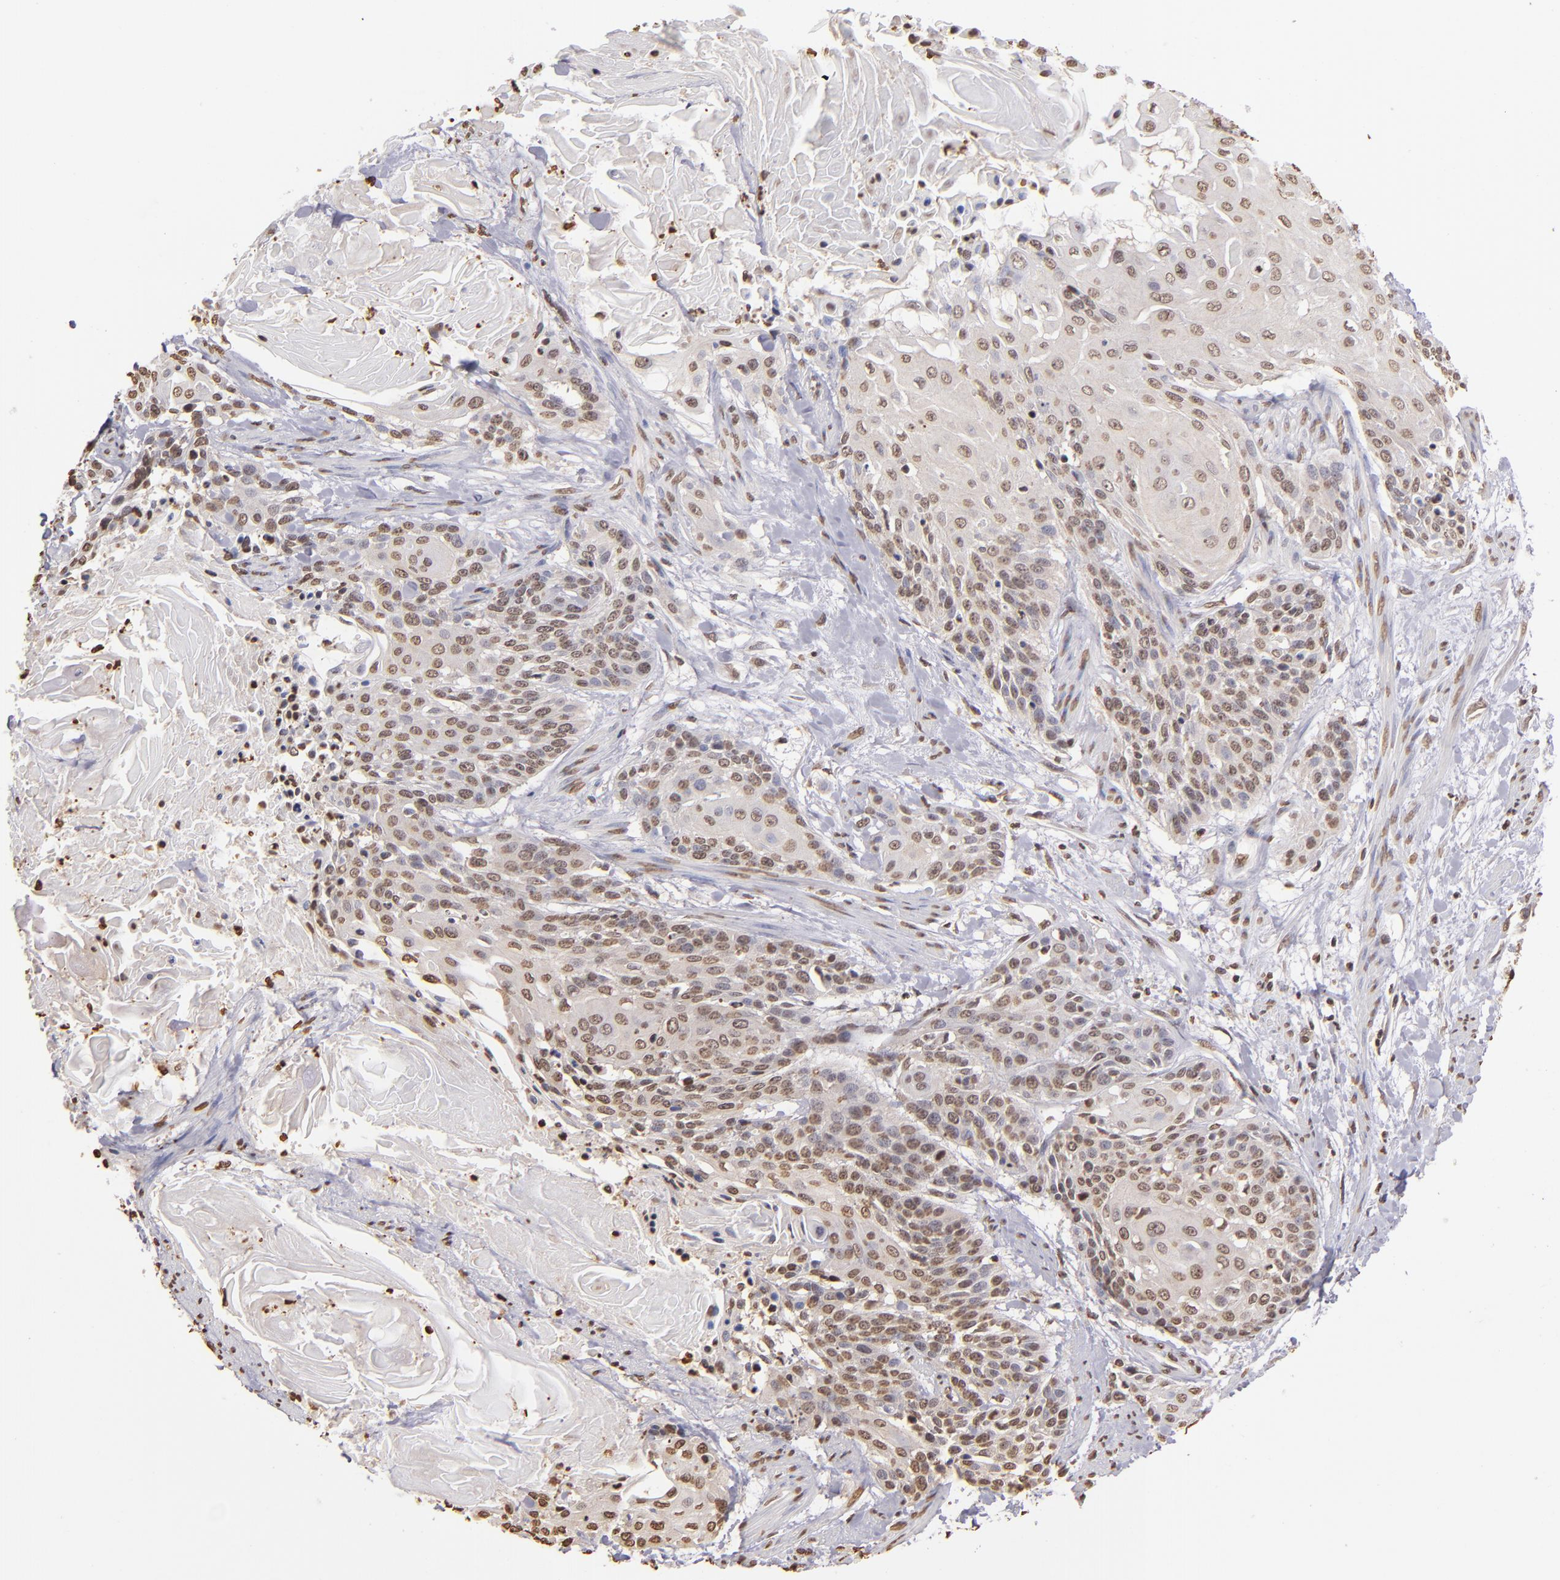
{"staining": {"intensity": "weak", "quantity": "25%-75%", "location": "nuclear"}, "tissue": "cervical cancer", "cell_type": "Tumor cells", "image_type": "cancer", "snomed": [{"axis": "morphology", "description": "Squamous cell carcinoma, NOS"}, {"axis": "topography", "description": "Cervix"}], "caption": "Protein analysis of cervical cancer (squamous cell carcinoma) tissue exhibits weak nuclear expression in about 25%-75% of tumor cells.", "gene": "LBX1", "patient": {"sex": "female", "age": 57}}